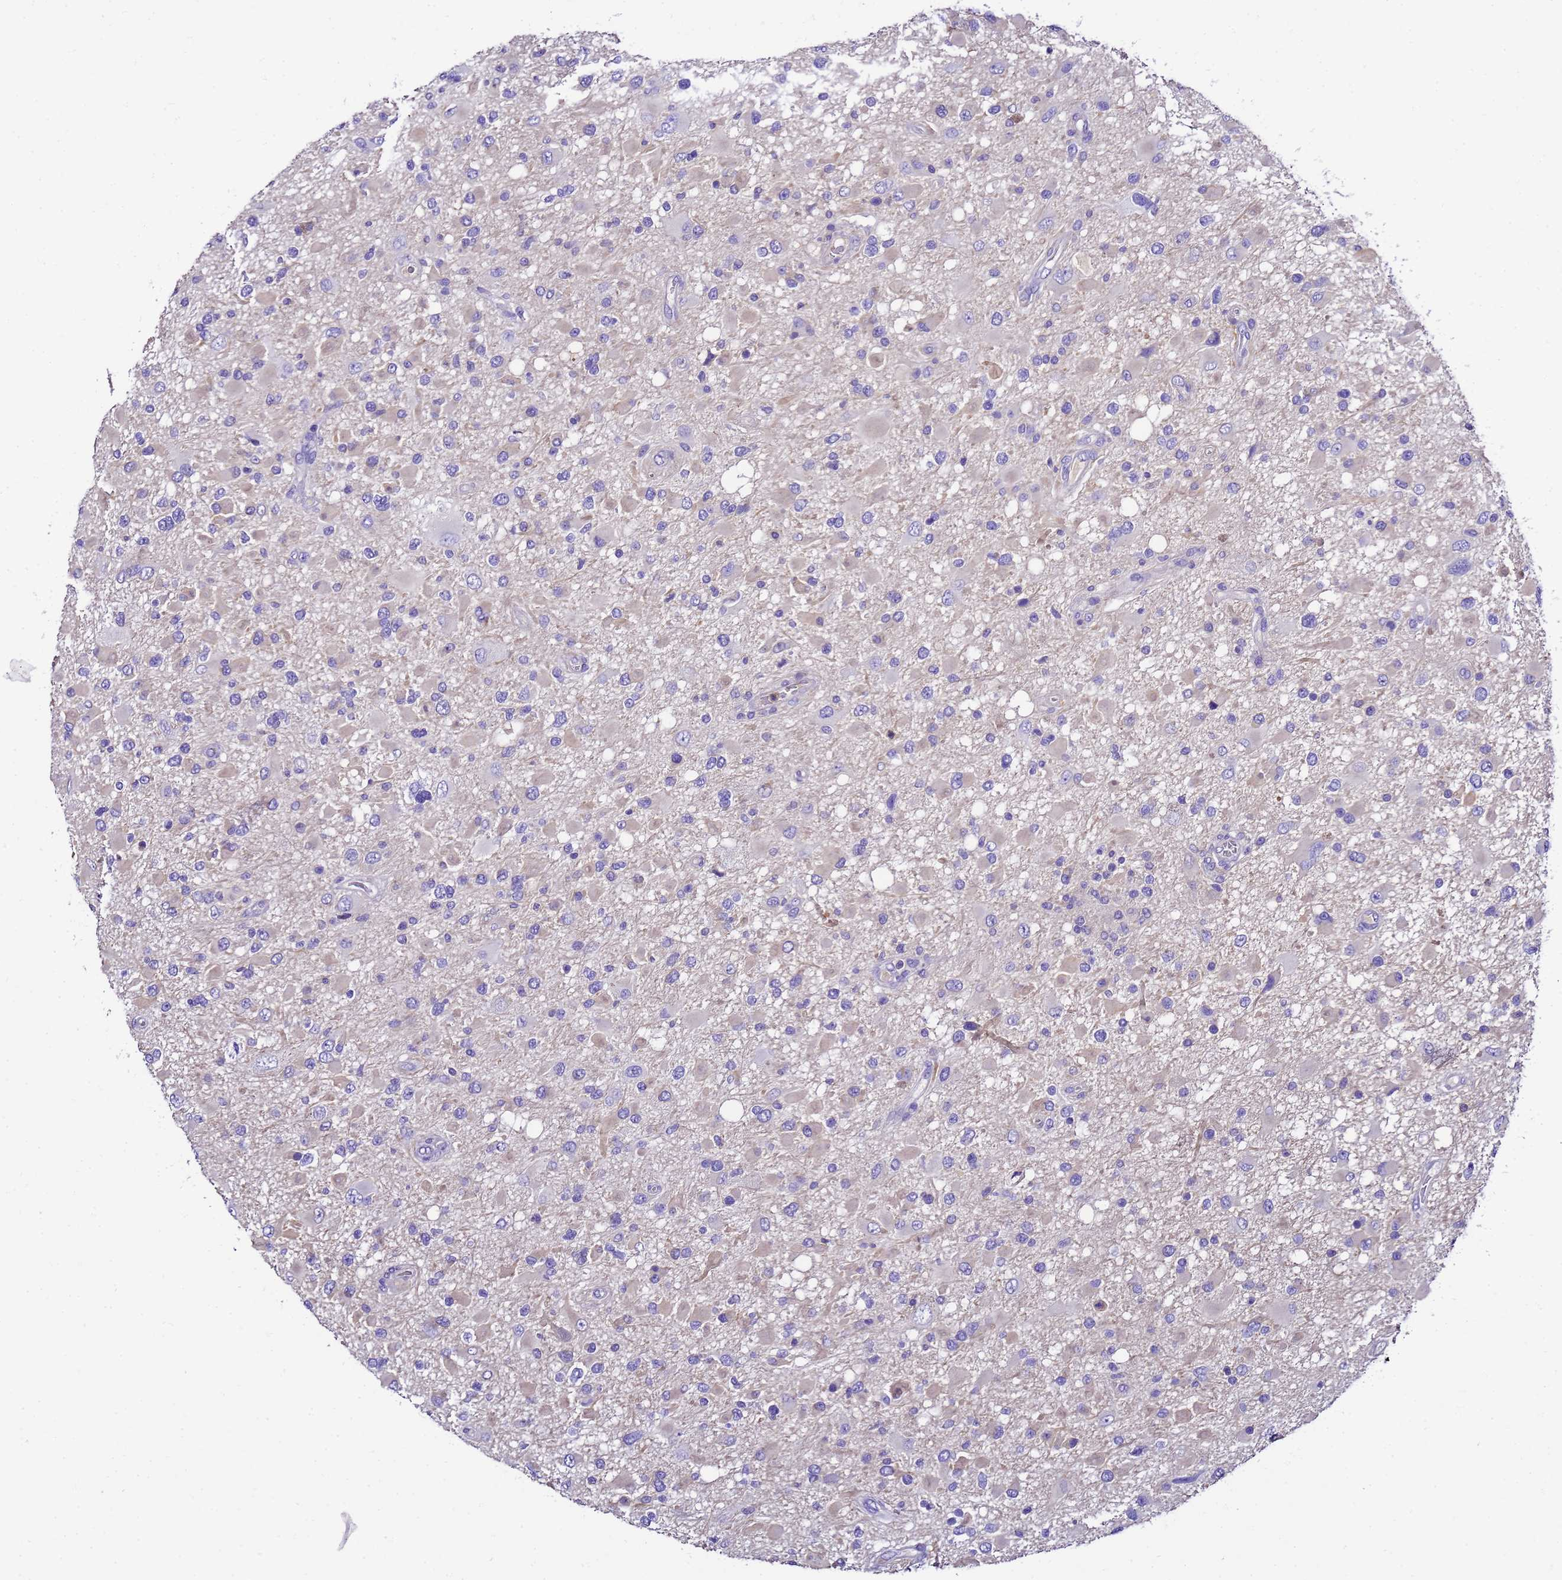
{"staining": {"intensity": "negative", "quantity": "none", "location": "none"}, "tissue": "glioma", "cell_type": "Tumor cells", "image_type": "cancer", "snomed": [{"axis": "morphology", "description": "Glioma, malignant, High grade"}, {"axis": "topography", "description": "Brain"}], "caption": "A histopathology image of human glioma is negative for staining in tumor cells. Nuclei are stained in blue.", "gene": "UGT2A1", "patient": {"sex": "male", "age": 53}}